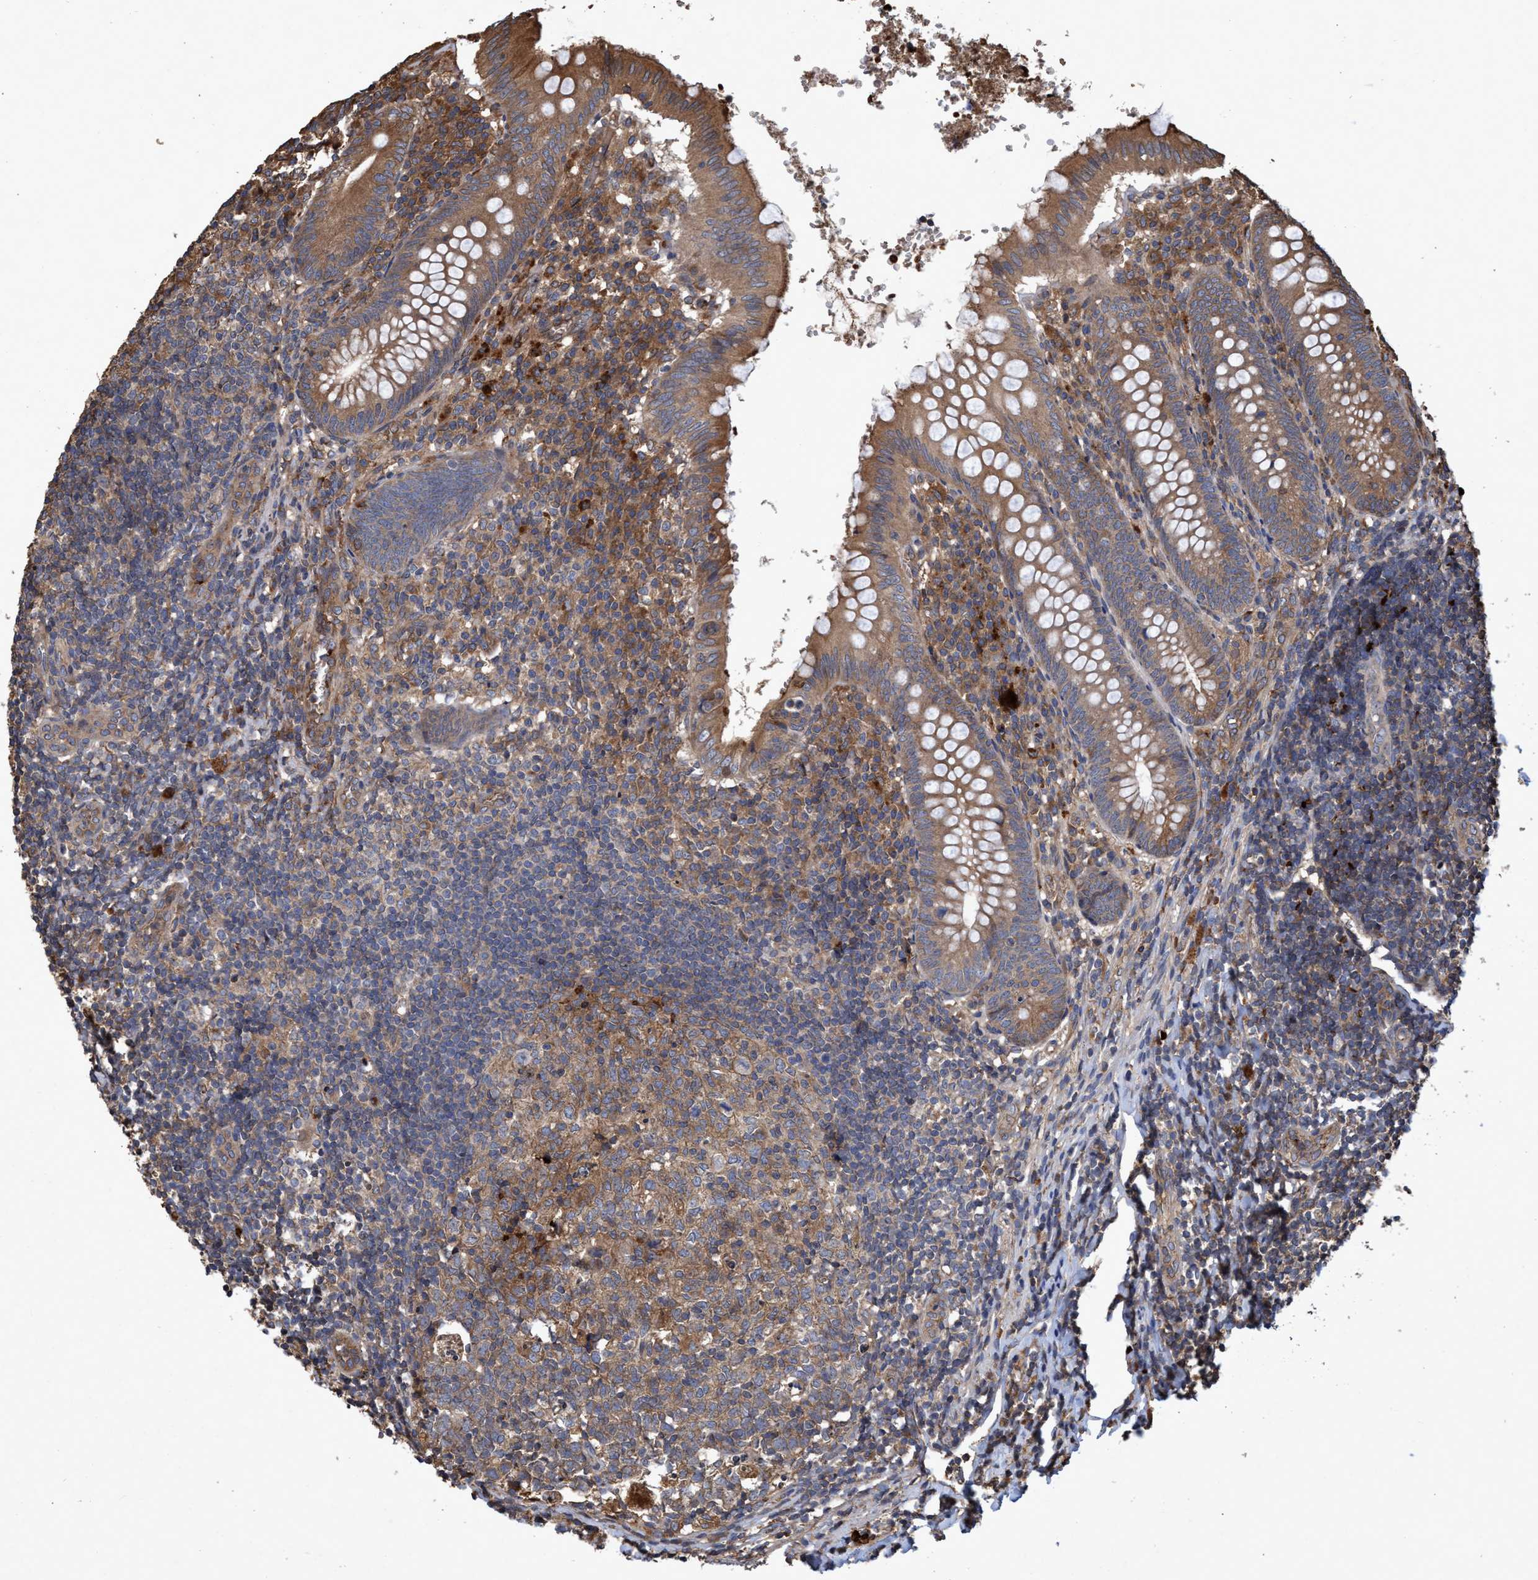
{"staining": {"intensity": "moderate", "quantity": ">75%", "location": "cytoplasmic/membranous"}, "tissue": "appendix", "cell_type": "Glandular cells", "image_type": "normal", "snomed": [{"axis": "morphology", "description": "Normal tissue, NOS"}, {"axis": "topography", "description": "Appendix"}], "caption": "Glandular cells reveal medium levels of moderate cytoplasmic/membranous expression in approximately >75% of cells in unremarkable appendix.", "gene": "CHMP6", "patient": {"sex": "male", "age": 8}}